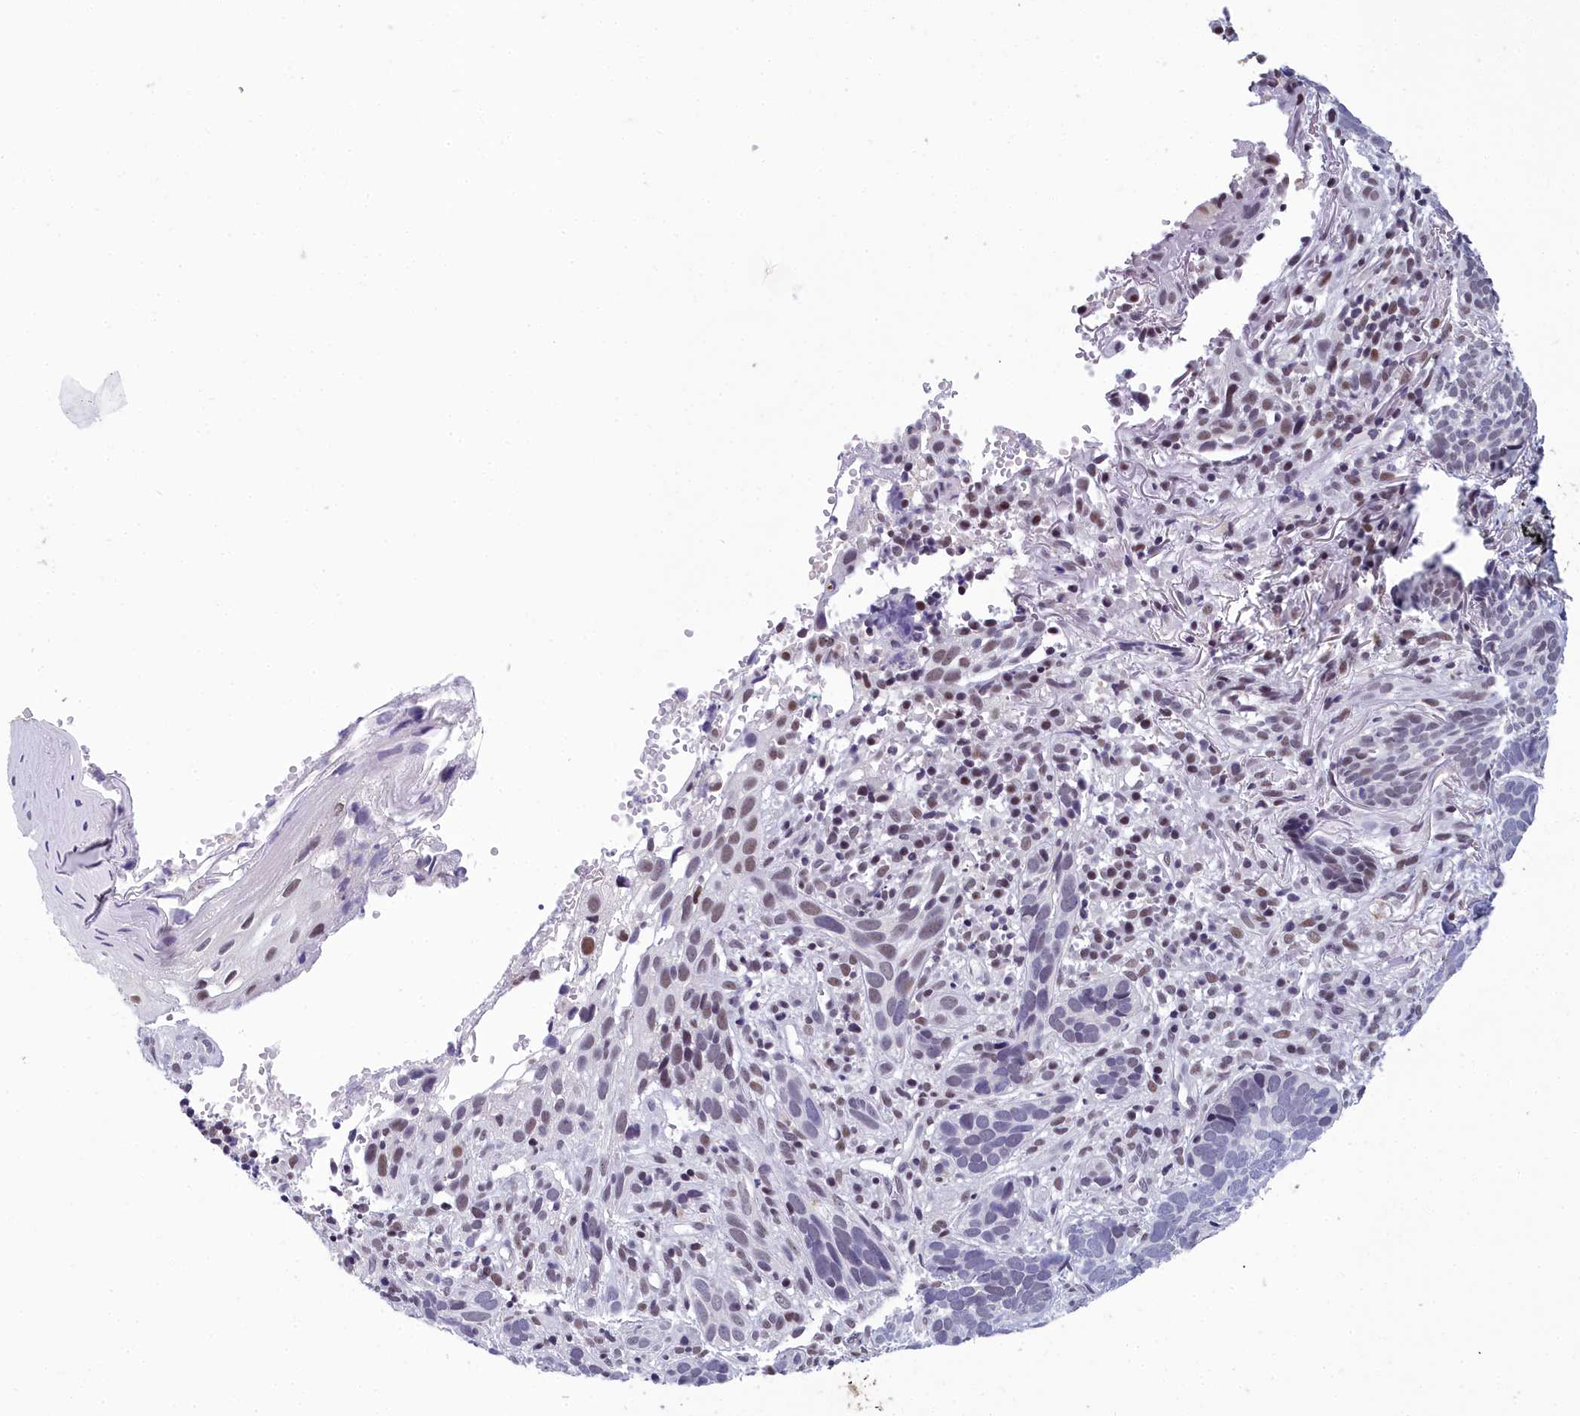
{"staining": {"intensity": "moderate", "quantity": "<25%", "location": "nuclear"}, "tissue": "skin cancer", "cell_type": "Tumor cells", "image_type": "cancer", "snomed": [{"axis": "morphology", "description": "Basal cell carcinoma"}, {"axis": "topography", "description": "Skin"}], "caption": "Immunohistochemistry (DAB) staining of skin cancer (basal cell carcinoma) shows moderate nuclear protein expression in about <25% of tumor cells.", "gene": "CCDC97", "patient": {"sex": "male", "age": 71}}